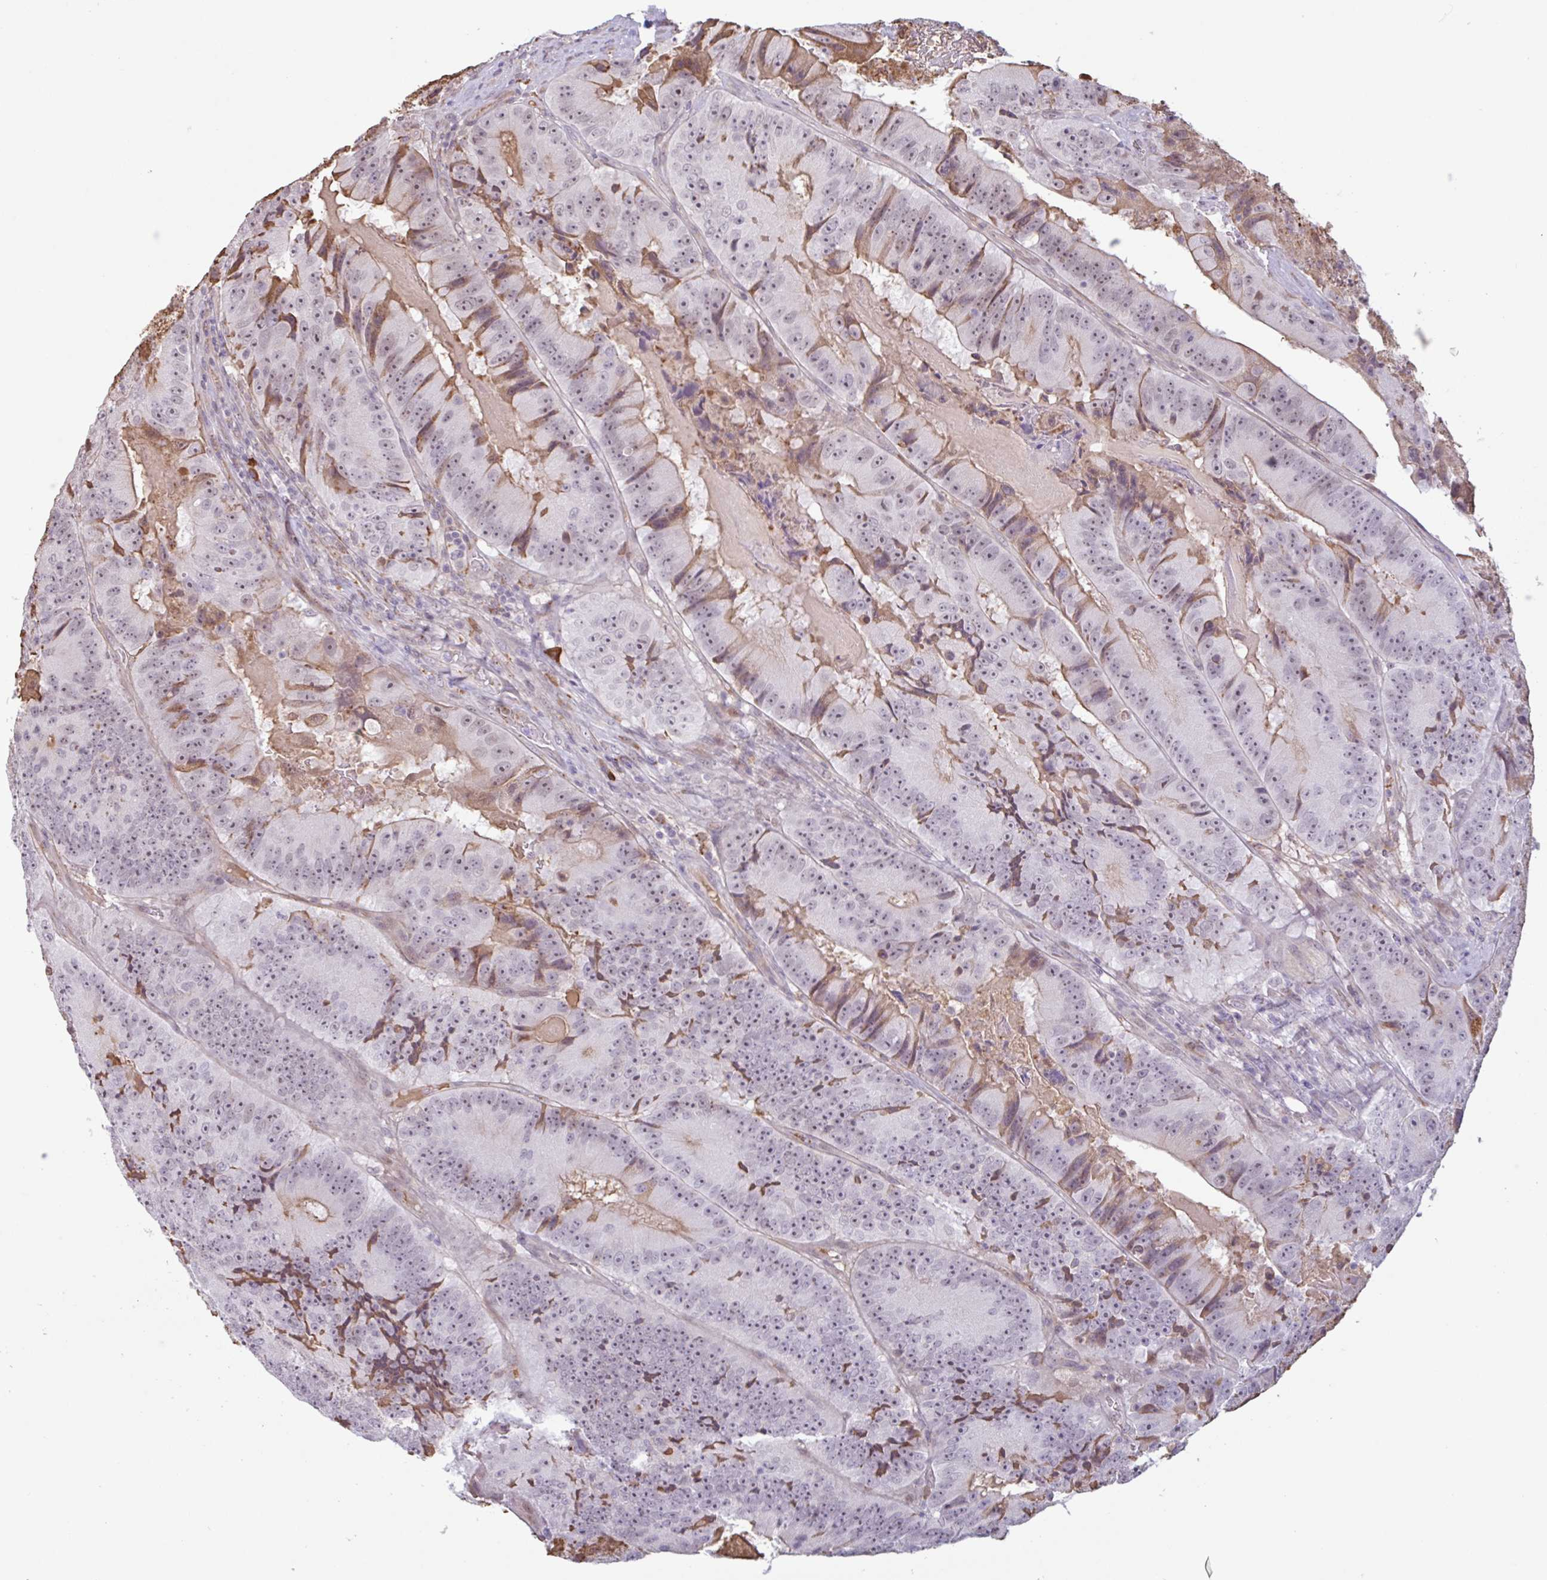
{"staining": {"intensity": "moderate", "quantity": "<25%", "location": "cytoplasmic/membranous"}, "tissue": "colorectal cancer", "cell_type": "Tumor cells", "image_type": "cancer", "snomed": [{"axis": "morphology", "description": "Adenocarcinoma, NOS"}, {"axis": "topography", "description": "Colon"}], "caption": "Colorectal cancer (adenocarcinoma) tissue shows moderate cytoplasmic/membranous positivity in about <25% of tumor cells", "gene": "TAF1D", "patient": {"sex": "female", "age": 86}}